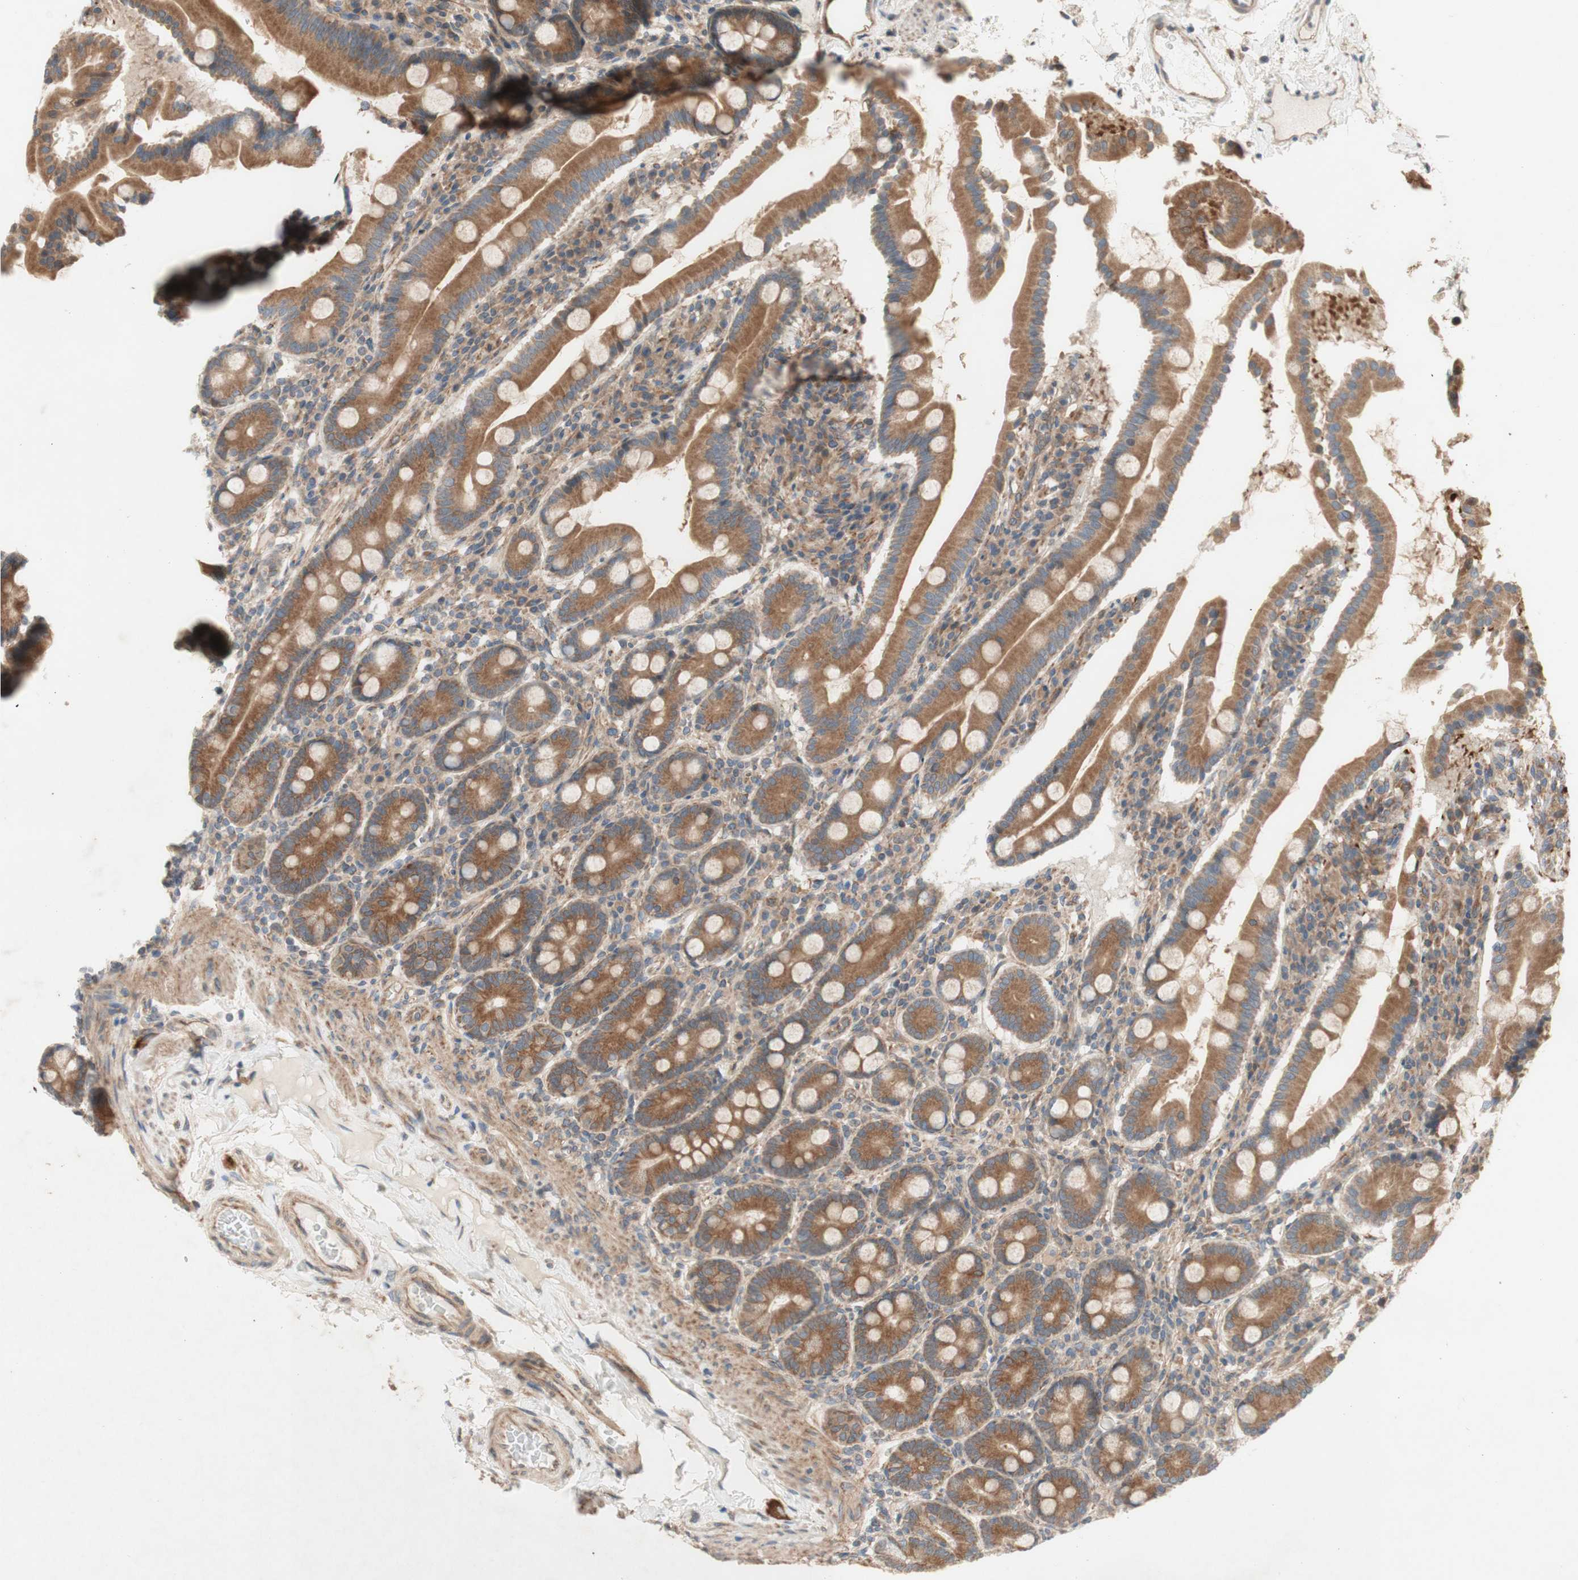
{"staining": {"intensity": "moderate", "quantity": ">75%", "location": "cytoplasmic/membranous"}, "tissue": "duodenum", "cell_type": "Glandular cells", "image_type": "normal", "snomed": [{"axis": "morphology", "description": "Normal tissue, NOS"}, {"axis": "topography", "description": "Duodenum"}], "caption": "Immunohistochemistry staining of normal duodenum, which exhibits medium levels of moderate cytoplasmic/membranous expression in approximately >75% of glandular cells indicating moderate cytoplasmic/membranous protein positivity. The staining was performed using DAB (brown) for protein detection and nuclei were counterstained in hematoxylin (blue).", "gene": "SOCS2", "patient": {"sex": "male", "age": 50}}